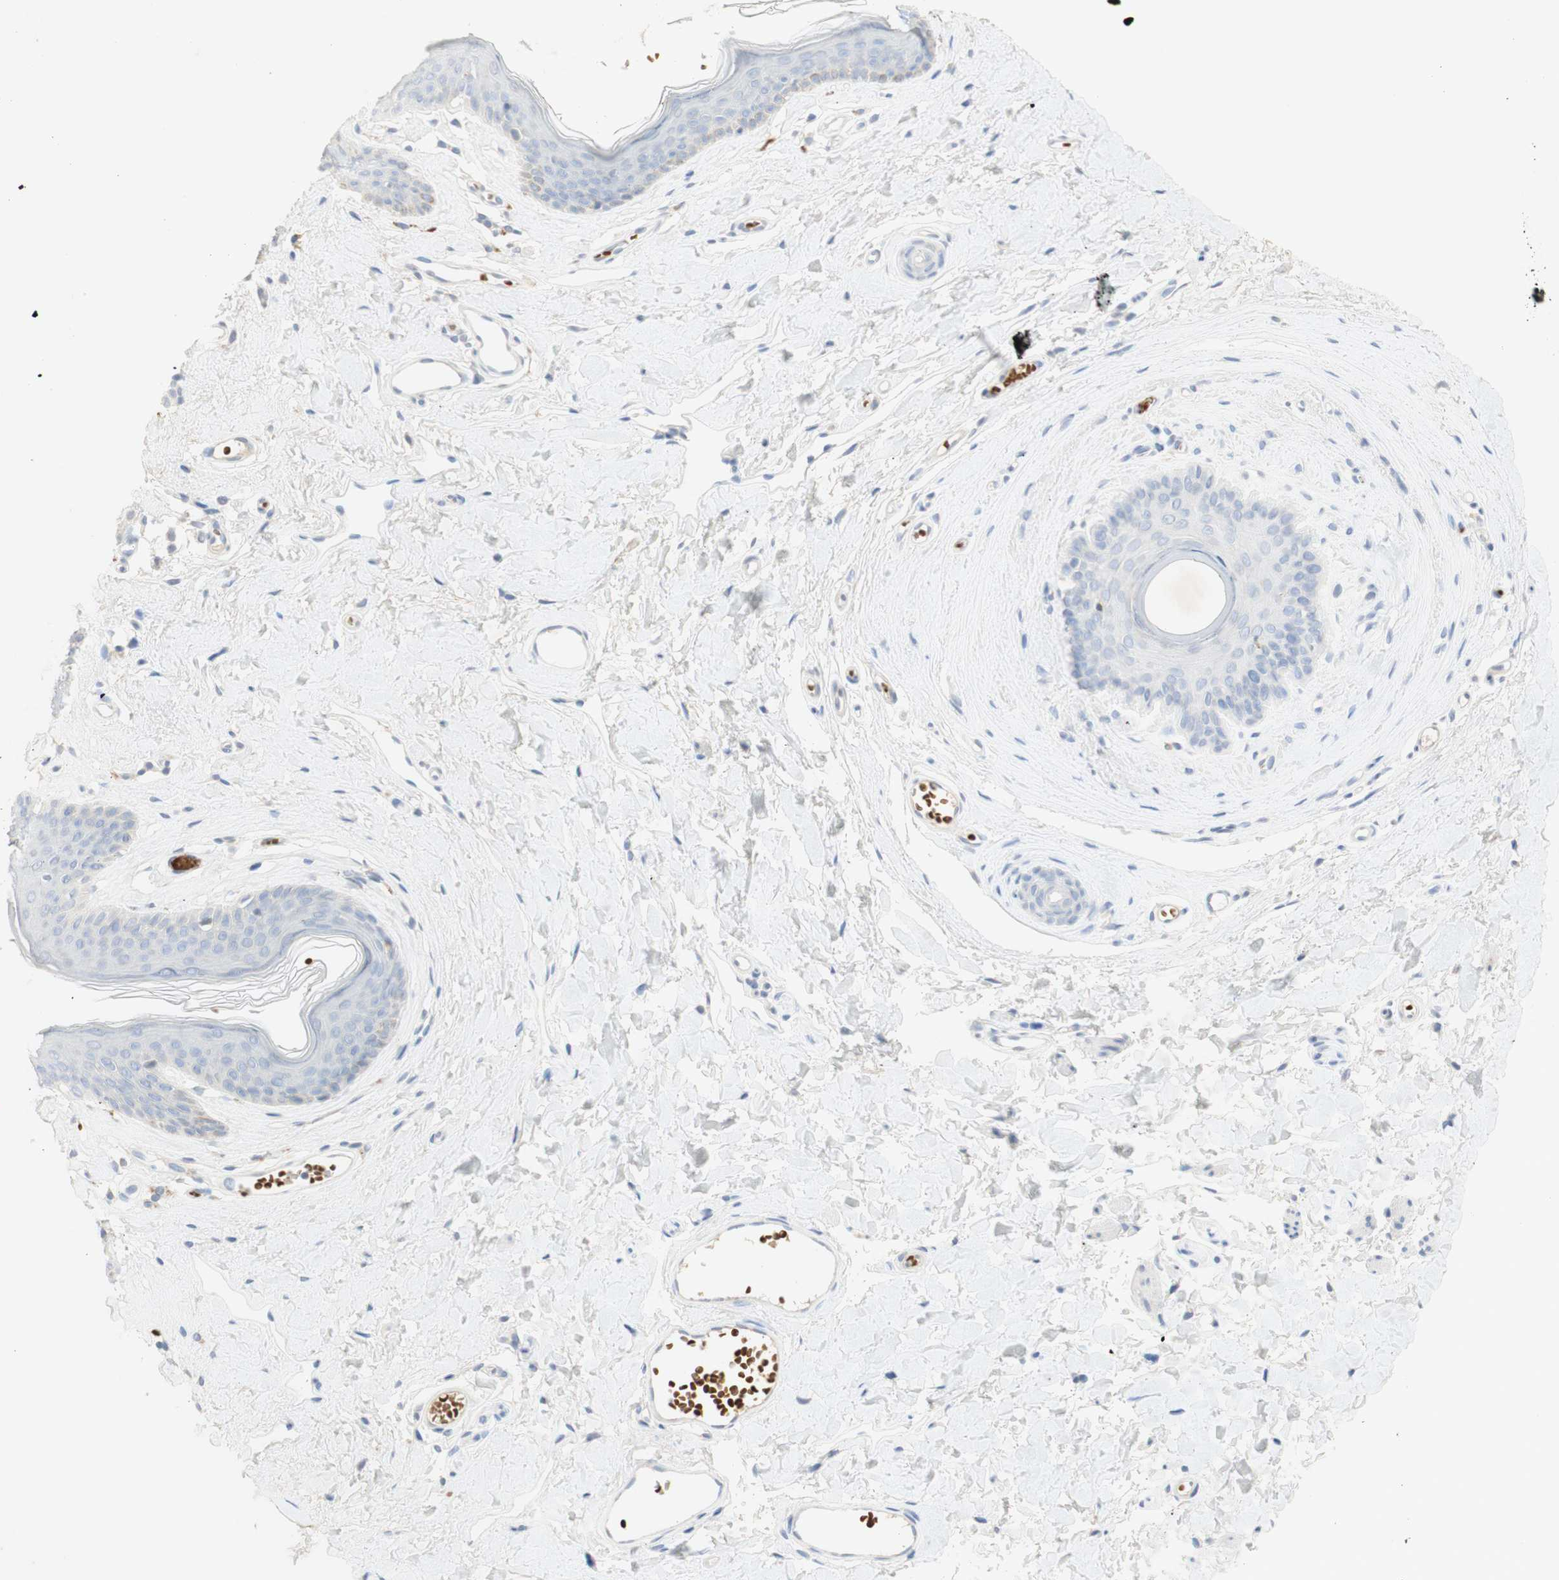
{"staining": {"intensity": "weak", "quantity": "<25%", "location": "cytoplasmic/membranous"}, "tissue": "skin", "cell_type": "Epidermal cells", "image_type": "normal", "snomed": [{"axis": "morphology", "description": "Normal tissue, NOS"}, {"axis": "morphology", "description": "Inflammation, NOS"}, {"axis": "topography", "description": "Vulva"}], "caption": "A photomicrograph of human skin is negative for staining in epidermal cells.", "gene": "EPO", "patient": {"sex": "female", "age": 84}}